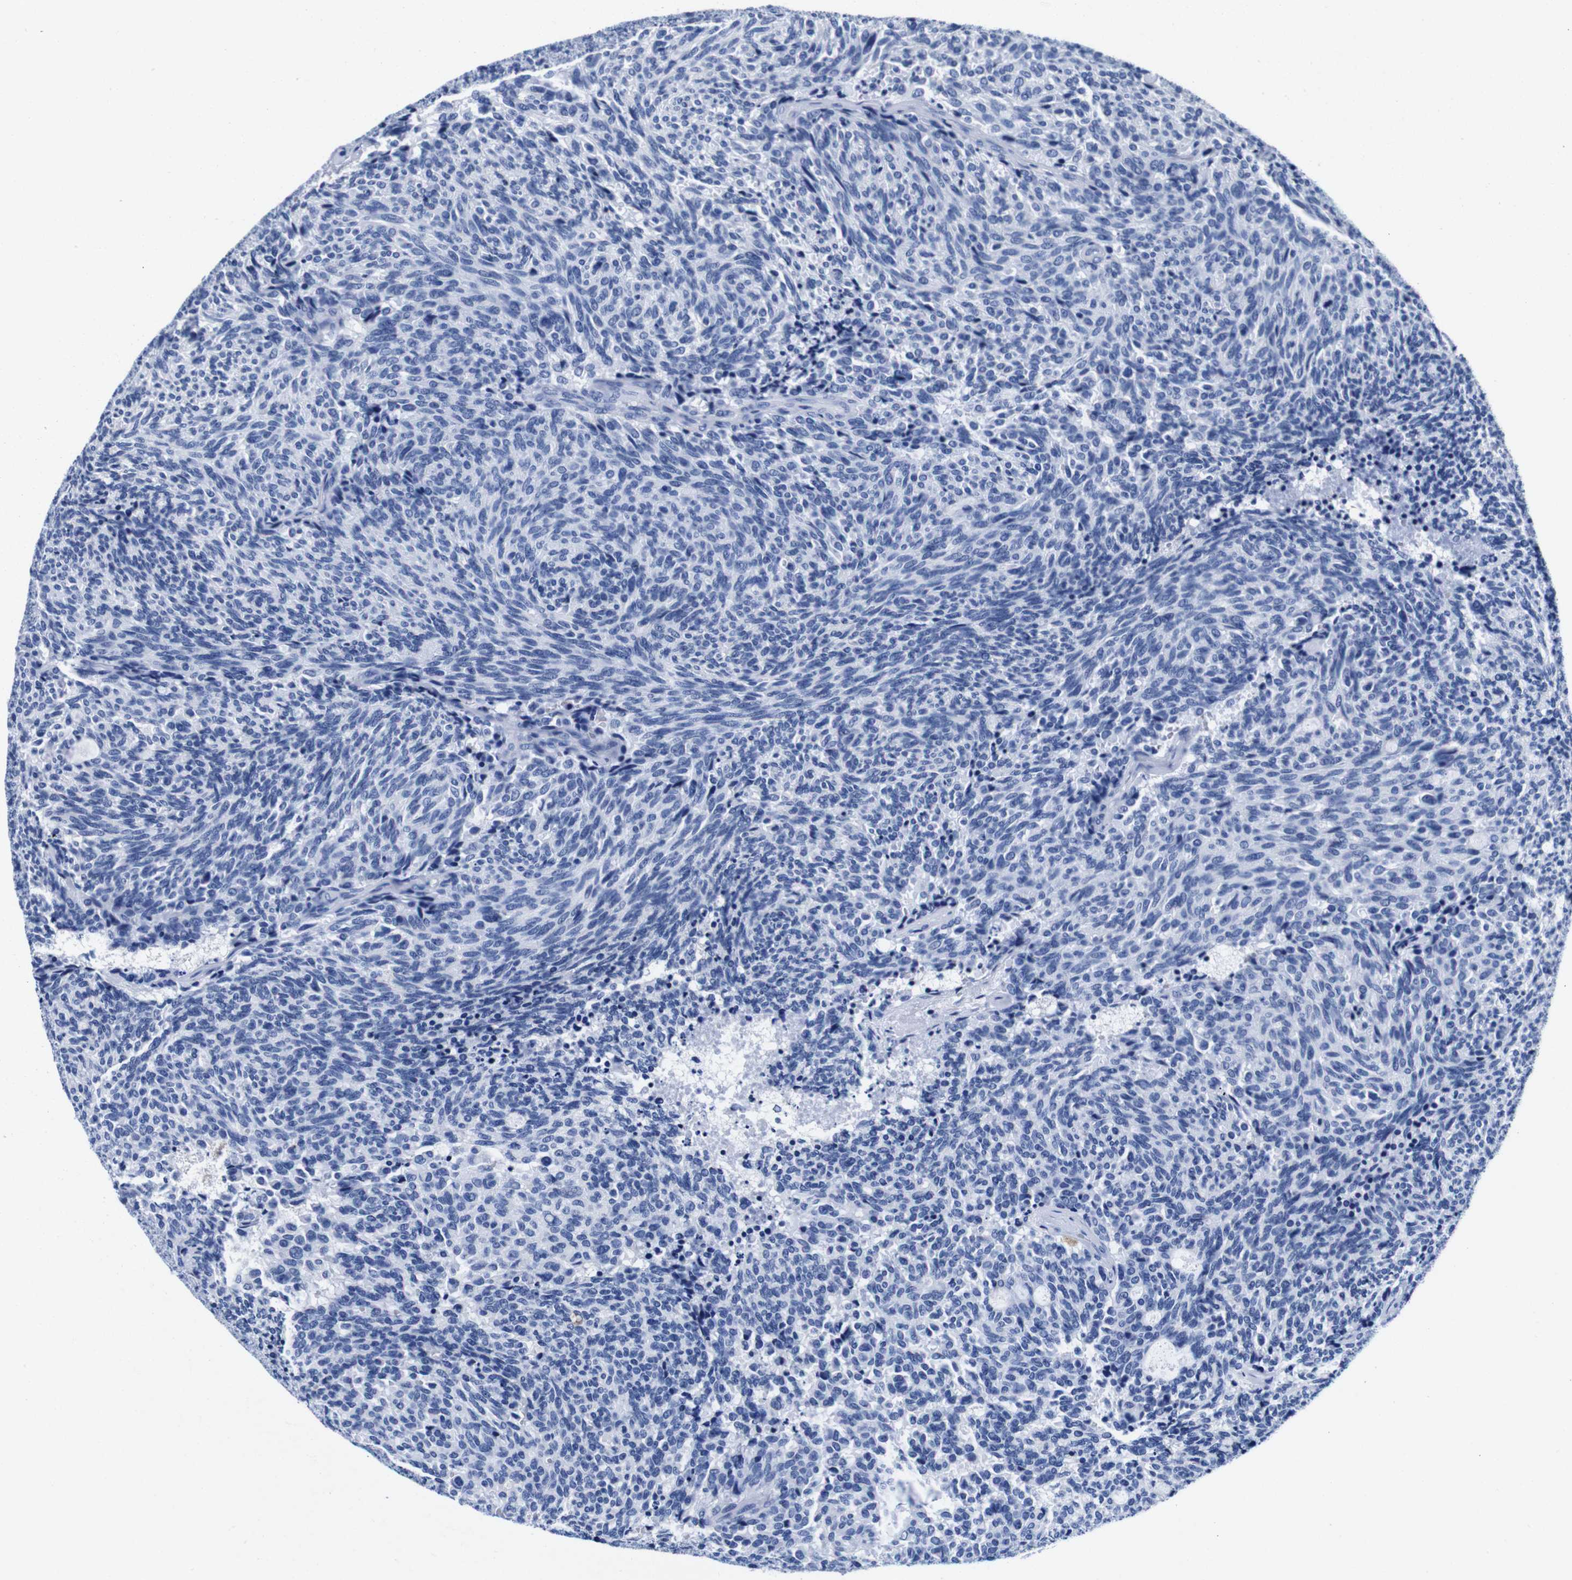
{"staining": {"intensity": "negative", "quantity": "none", "location": "none"}, "tissue": "carcinoid", "cell_type": "Tumor cells", "image_type": "cancer", "snomed": [{"axis": "morphology", "description": "Carcinoid, malignant, NOS"}, {"axis": "topography", "description": "Pancreas"}], "caption": "Immunohistochemical staining of human malignant carcinoid reveals no significant positivity in tumor cells.", "gene": "HLA-DMB", "patient": {"sex": "female", "age": 54}}